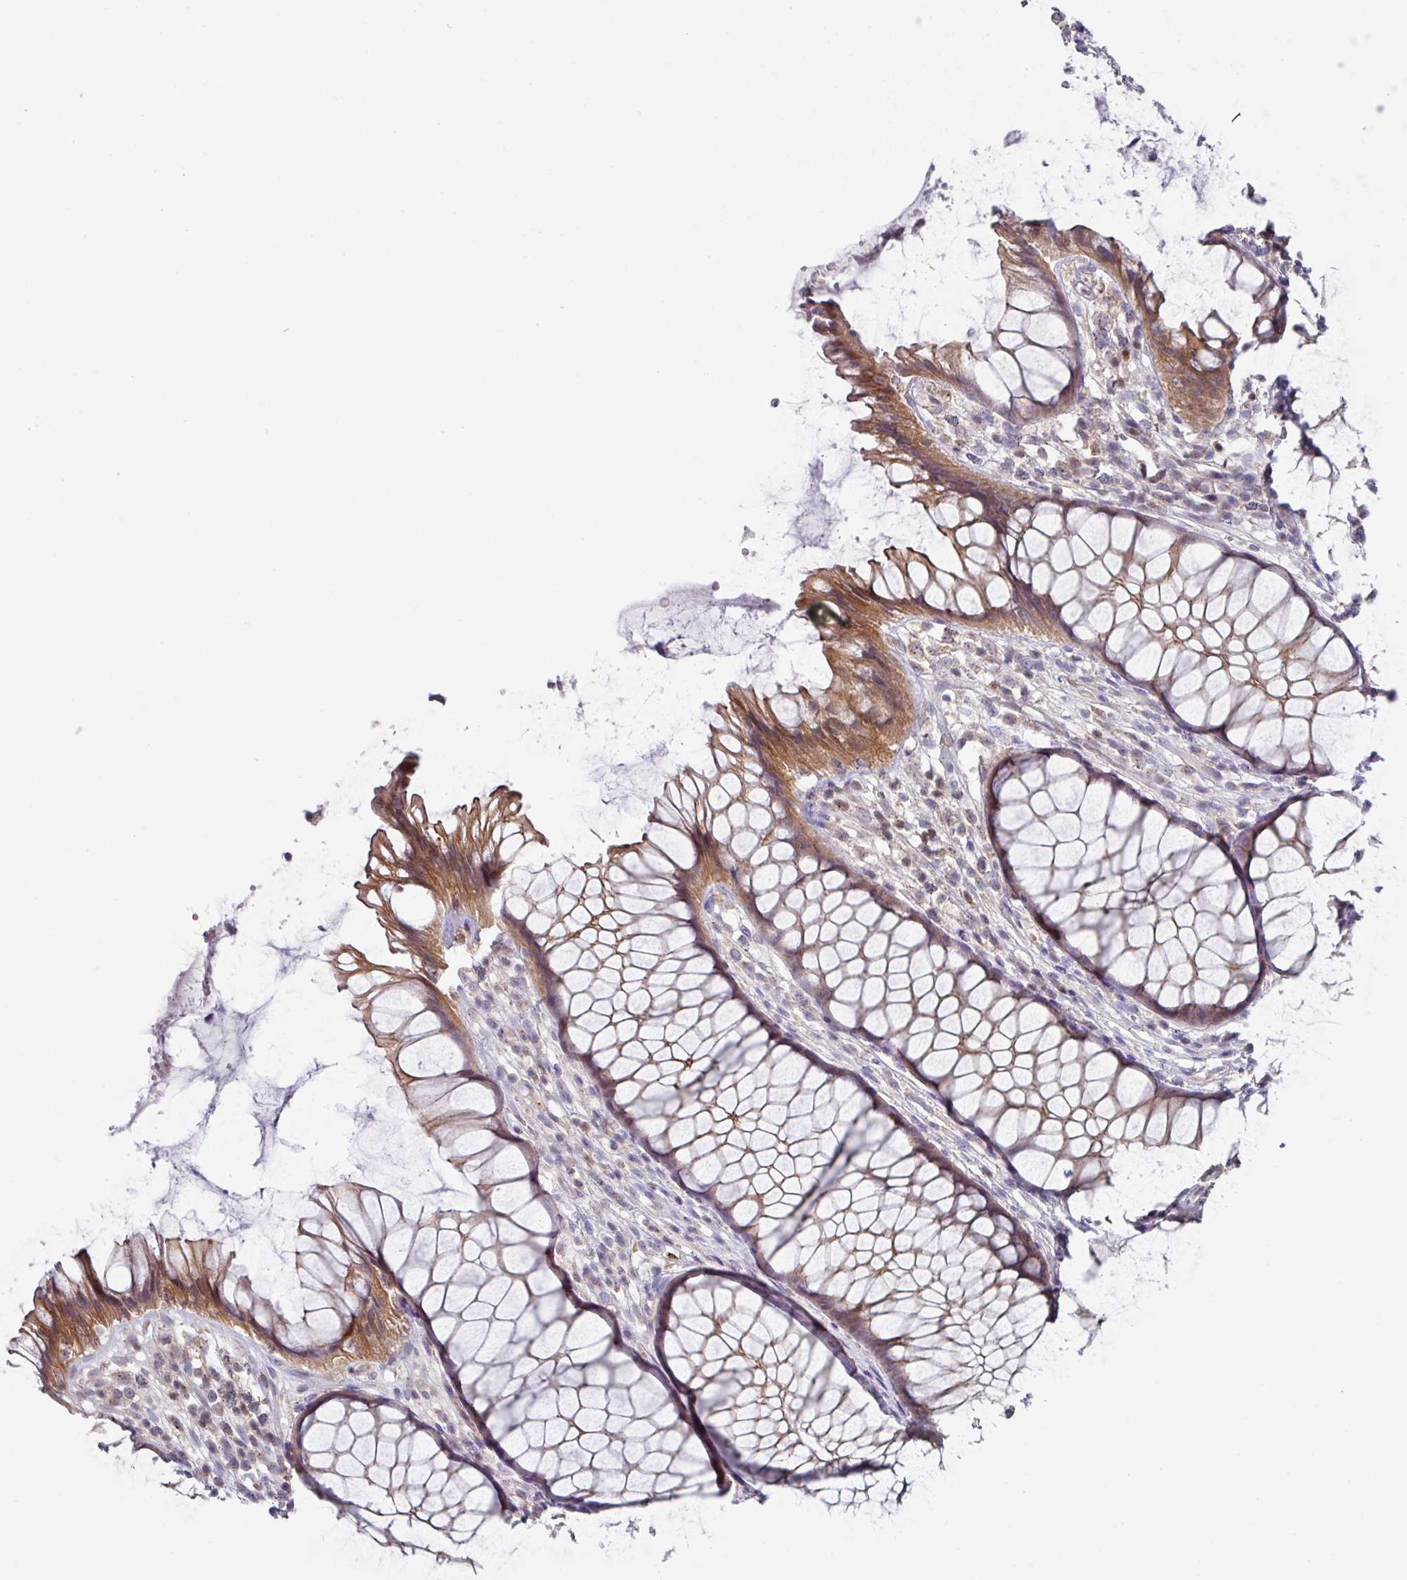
{"staining": {"intensity": "moderate", "quantity": ">75%", "location": "cytoplasmic/membranous"}, "tissue": "rectum", "cell_type": "Glandular cells", "image_type": "normal", "snomed": [{"axis": "morphology", "description": "Normal tissue, NOS"}, {"axis": "topography", "description": "Smooth muscle"}, {"axis": "topography", "description": "Rectum"}], "caption": "Immunohistochemical staining of unremarkable rectum shows moderate cytoplasmic/membranous protein positivity in about >75% of glandular cells. (brown staining indicates protein expression, while blue staining denotes nuclei).", "gene": "DCAF12L1", "patient": {"sex": "male", "age": 53}}